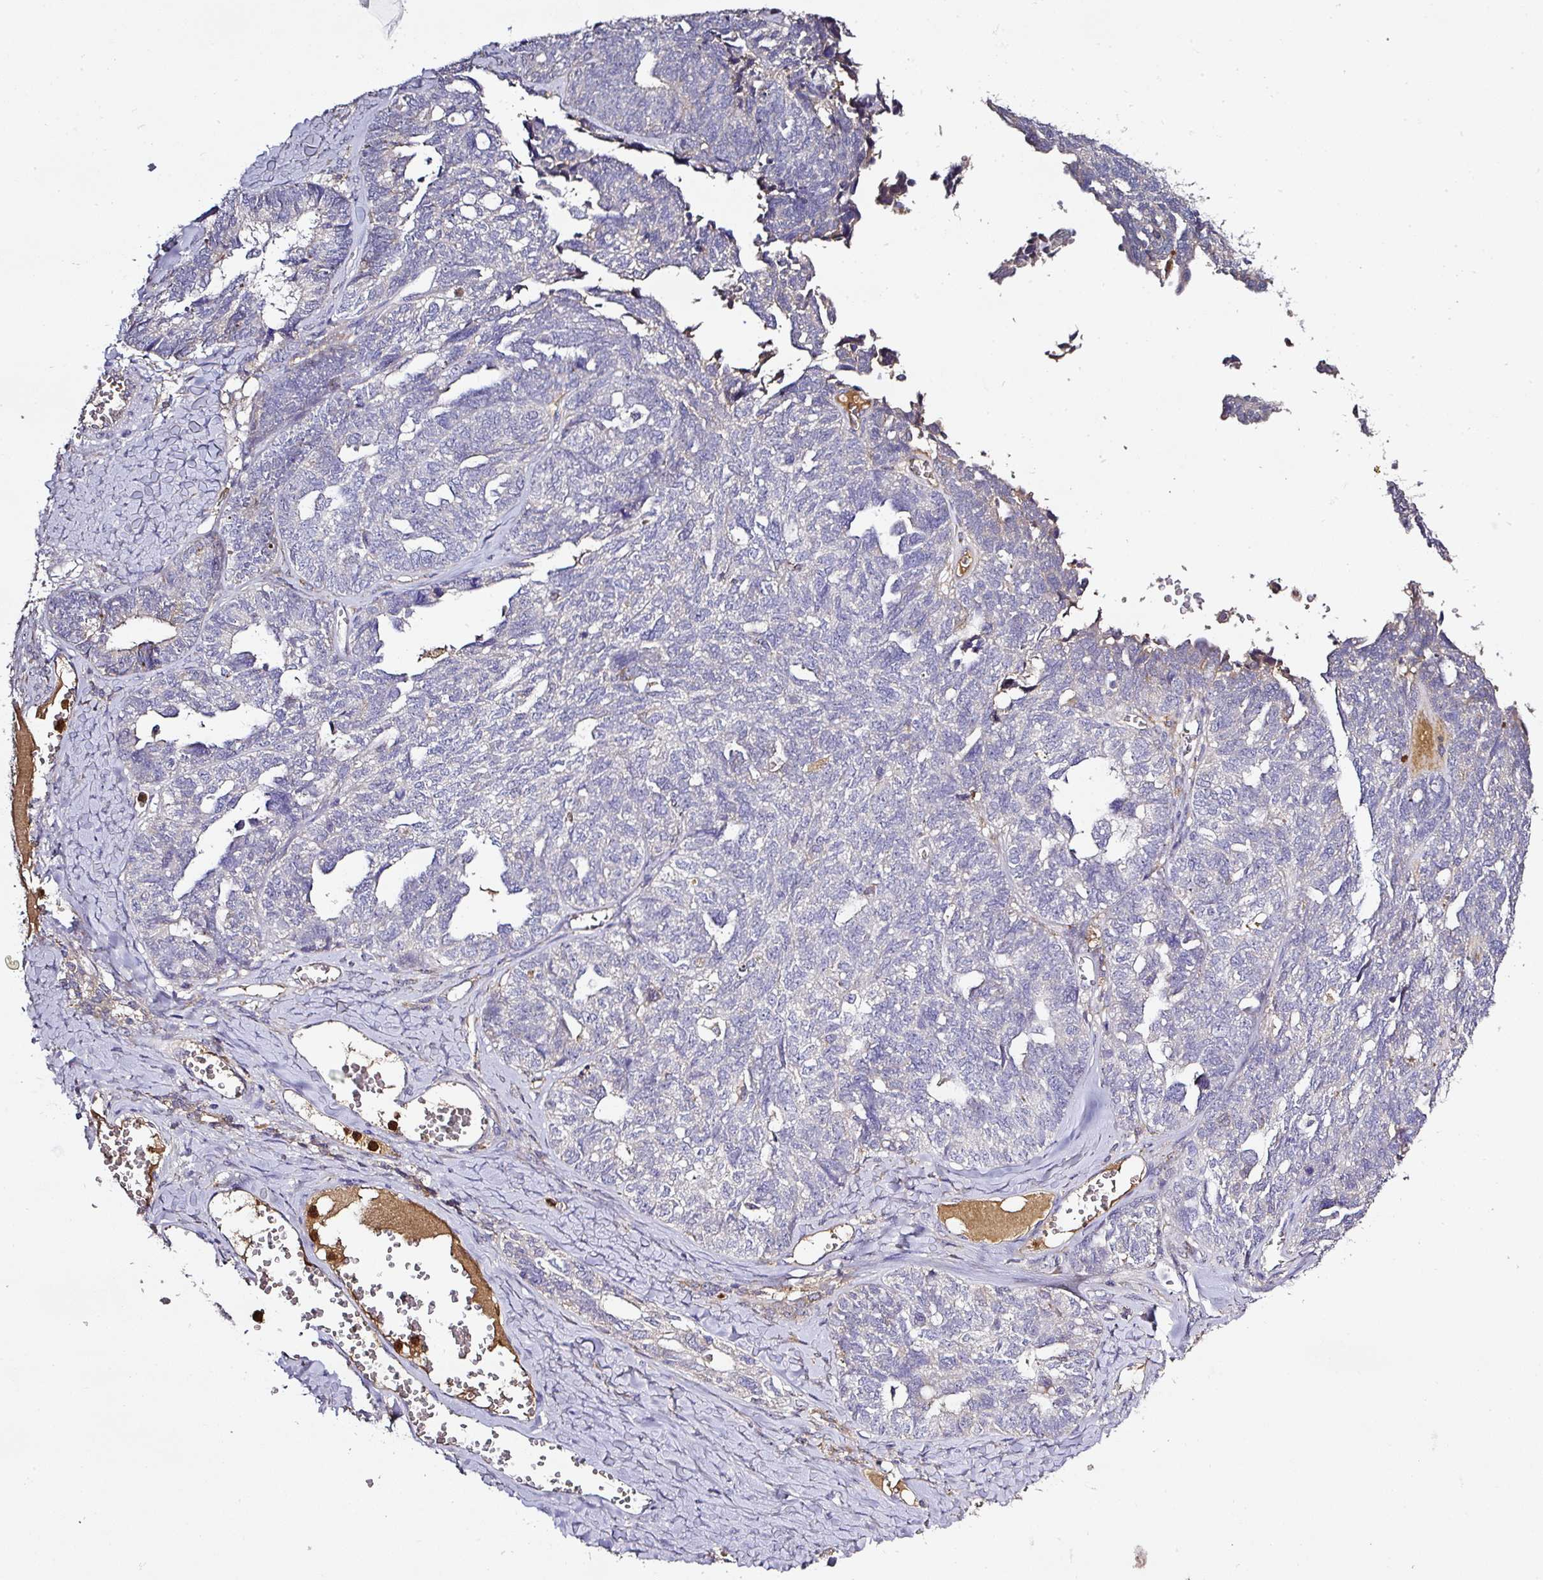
{"staining": {"intensity": "negative", "quantity": "none", "location": "none"}, "tissue": "ovarian cancer", "cell_type": "Tumor cells", "image_type": "cancer", "snomed": [{"axis": "morphology", "description": "Cystadenocarcinoma, serous, NOS"}, {"axis": "topography", "description": "Ovary"}], "caption": "DAB (3,3'-diaminobenzidine) immunohistochemical staining of human ovarian cancer (serous cystadenocarcinoma) displays no significant positivity in tumor cells.", "gene": "CAB39L", "patient": {"sex": "female", "age": 79}}